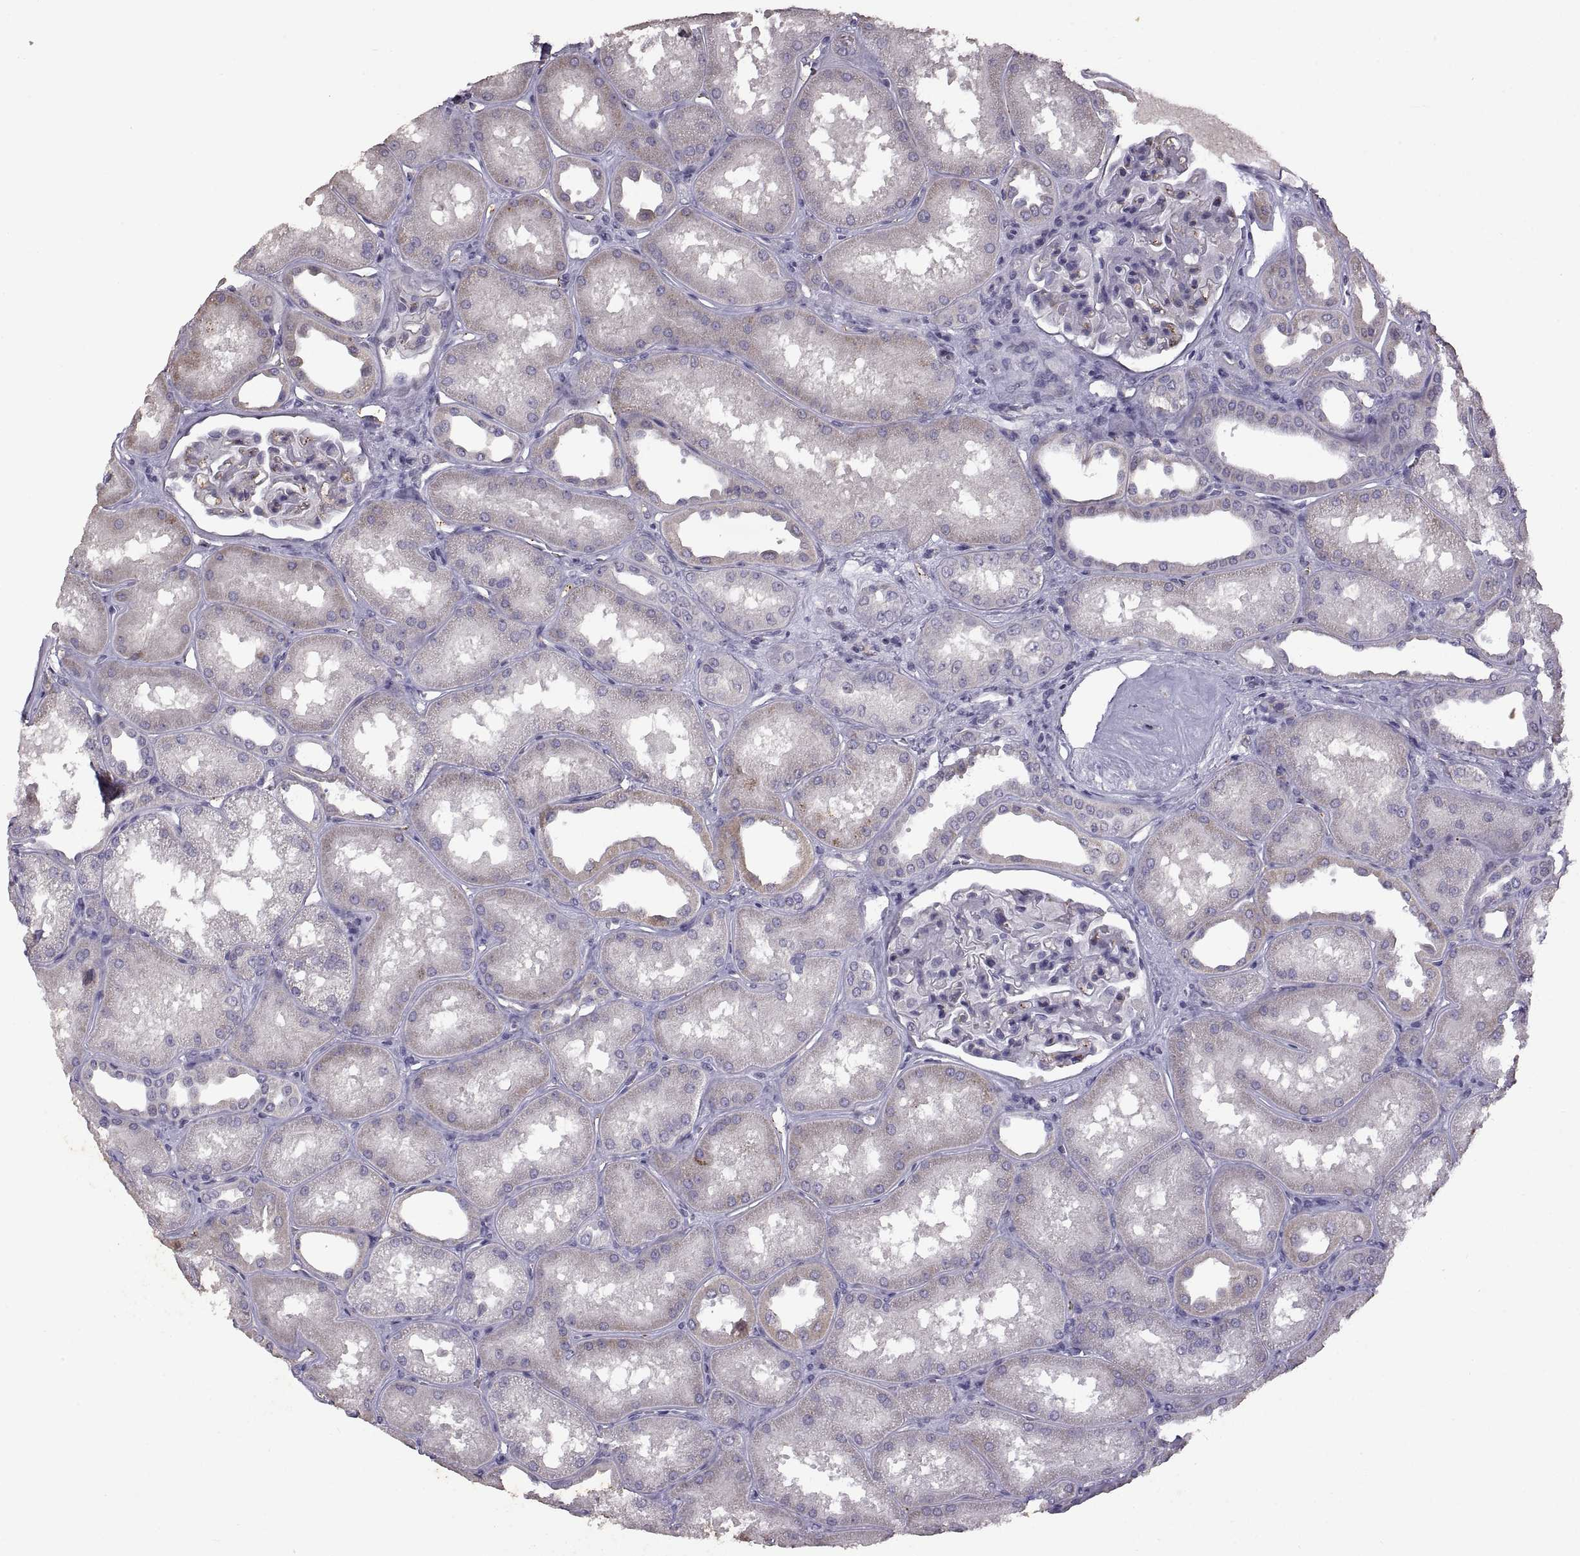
{"staining": {"intensity": "negative", "quantity": "none", "location": "none"}, "tissue": "kidney", "cell_type": "Cells in glomeruli", "image_type": "normal", "snomed": [{"axis": "morphology", "description": "Normal tissue, NOS"}, {"axis": "topography", "description": "Kidney"}], "caption": "Immunohistochemistry (IHC) image of normal kidney: kidney stained with DAB shows no significant protein staining in cells in glomeruli.", "gene": "DEFB136", "patient": {"sex": "male", "age": 61}}